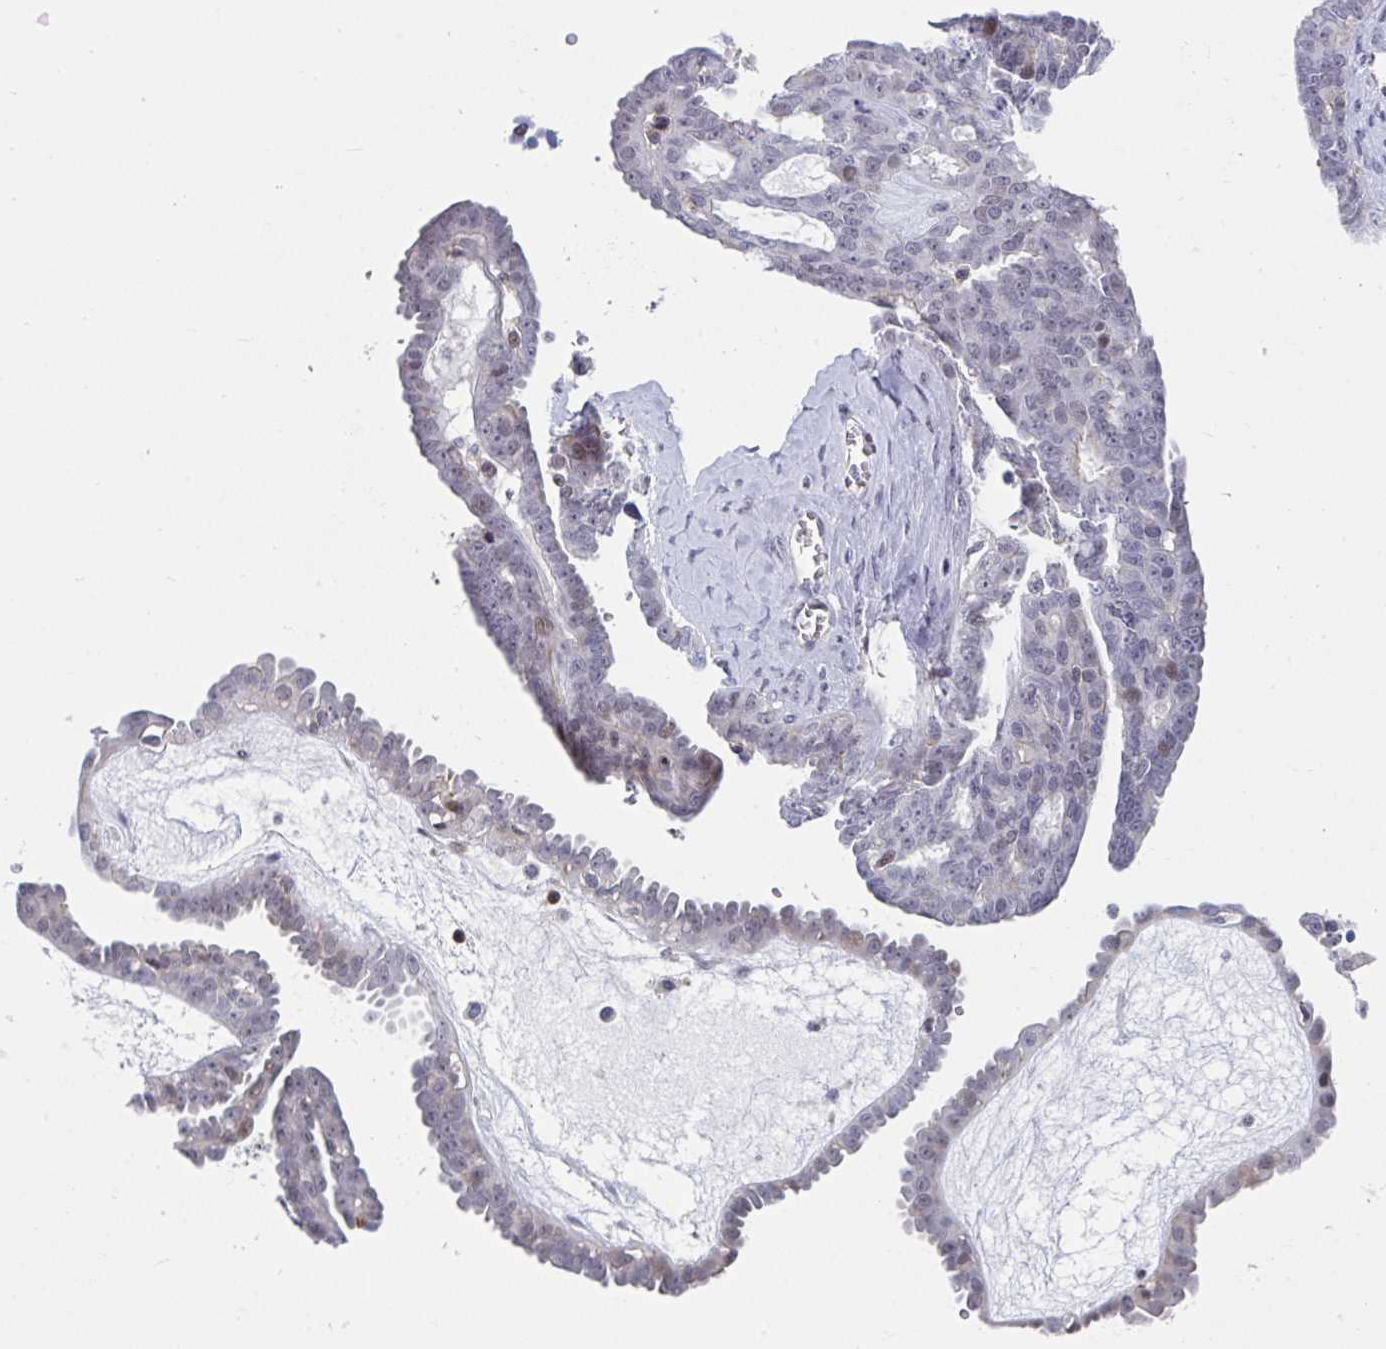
{"staining": {"intensity": "weak", "quantity": "<25%", "location": "nuclear"}, "tissue": "ovarian cancer", "cell_type": "Tumor cells", "image_type": "cancer", "snomed": [{"axis": "morphology", "description": "Cystadenocarcinoma, serous, NOS"}, {"axis": "topography", "description": "Ovary"}], "caption": "This is an immunohistochemistry (IHC) micrograph of human serous cystadenocarcinoma (ovarian). There is no staining in tumor cells.", "gene": "WDR72", "patient": {"sex": "female", "age": 71}}